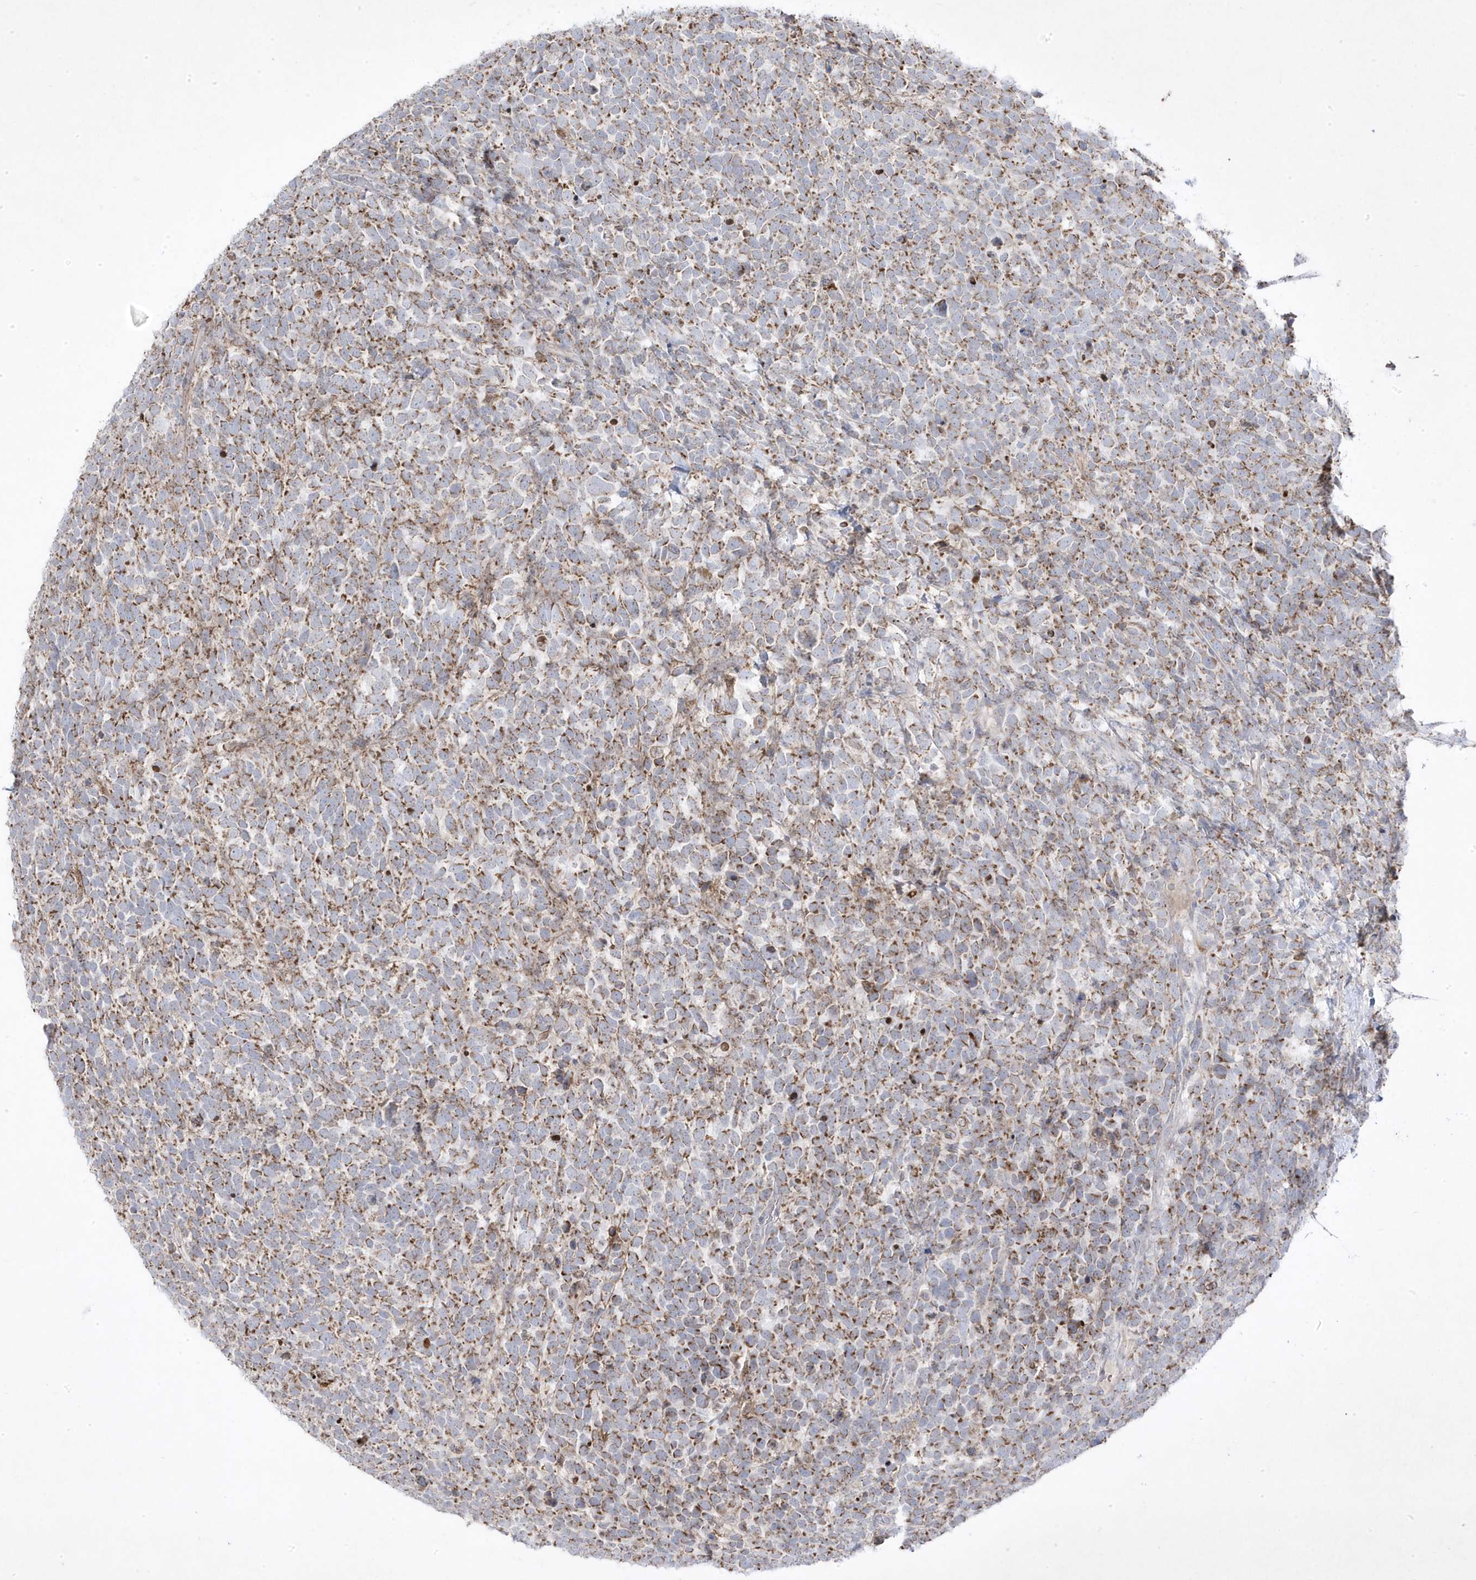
{"staining": {"intensity": "moderate", "quantity": "25%-75%", "location": "cytoplasmic/membranous"}, "tissue": "urothelial cancer", "cell_type": "Tumor cells", "image_type": "cancer", "snomed": [{"axis": "morphology", "description": "Urothelial carcinoma, High grade"}, {"axis": "topography", "description": "Urinary bladder"}], "caption": "IHC photomicrograph of human urothelial carcinoma (high-grade) stained for a protein (brown), which reveals medium levels of moderate cytoplasmic/membranous expression in about 25%-75% of tumor cells.", "gene": "ADAMTSL3", "patient": {"sex": "female", "age": 82}}